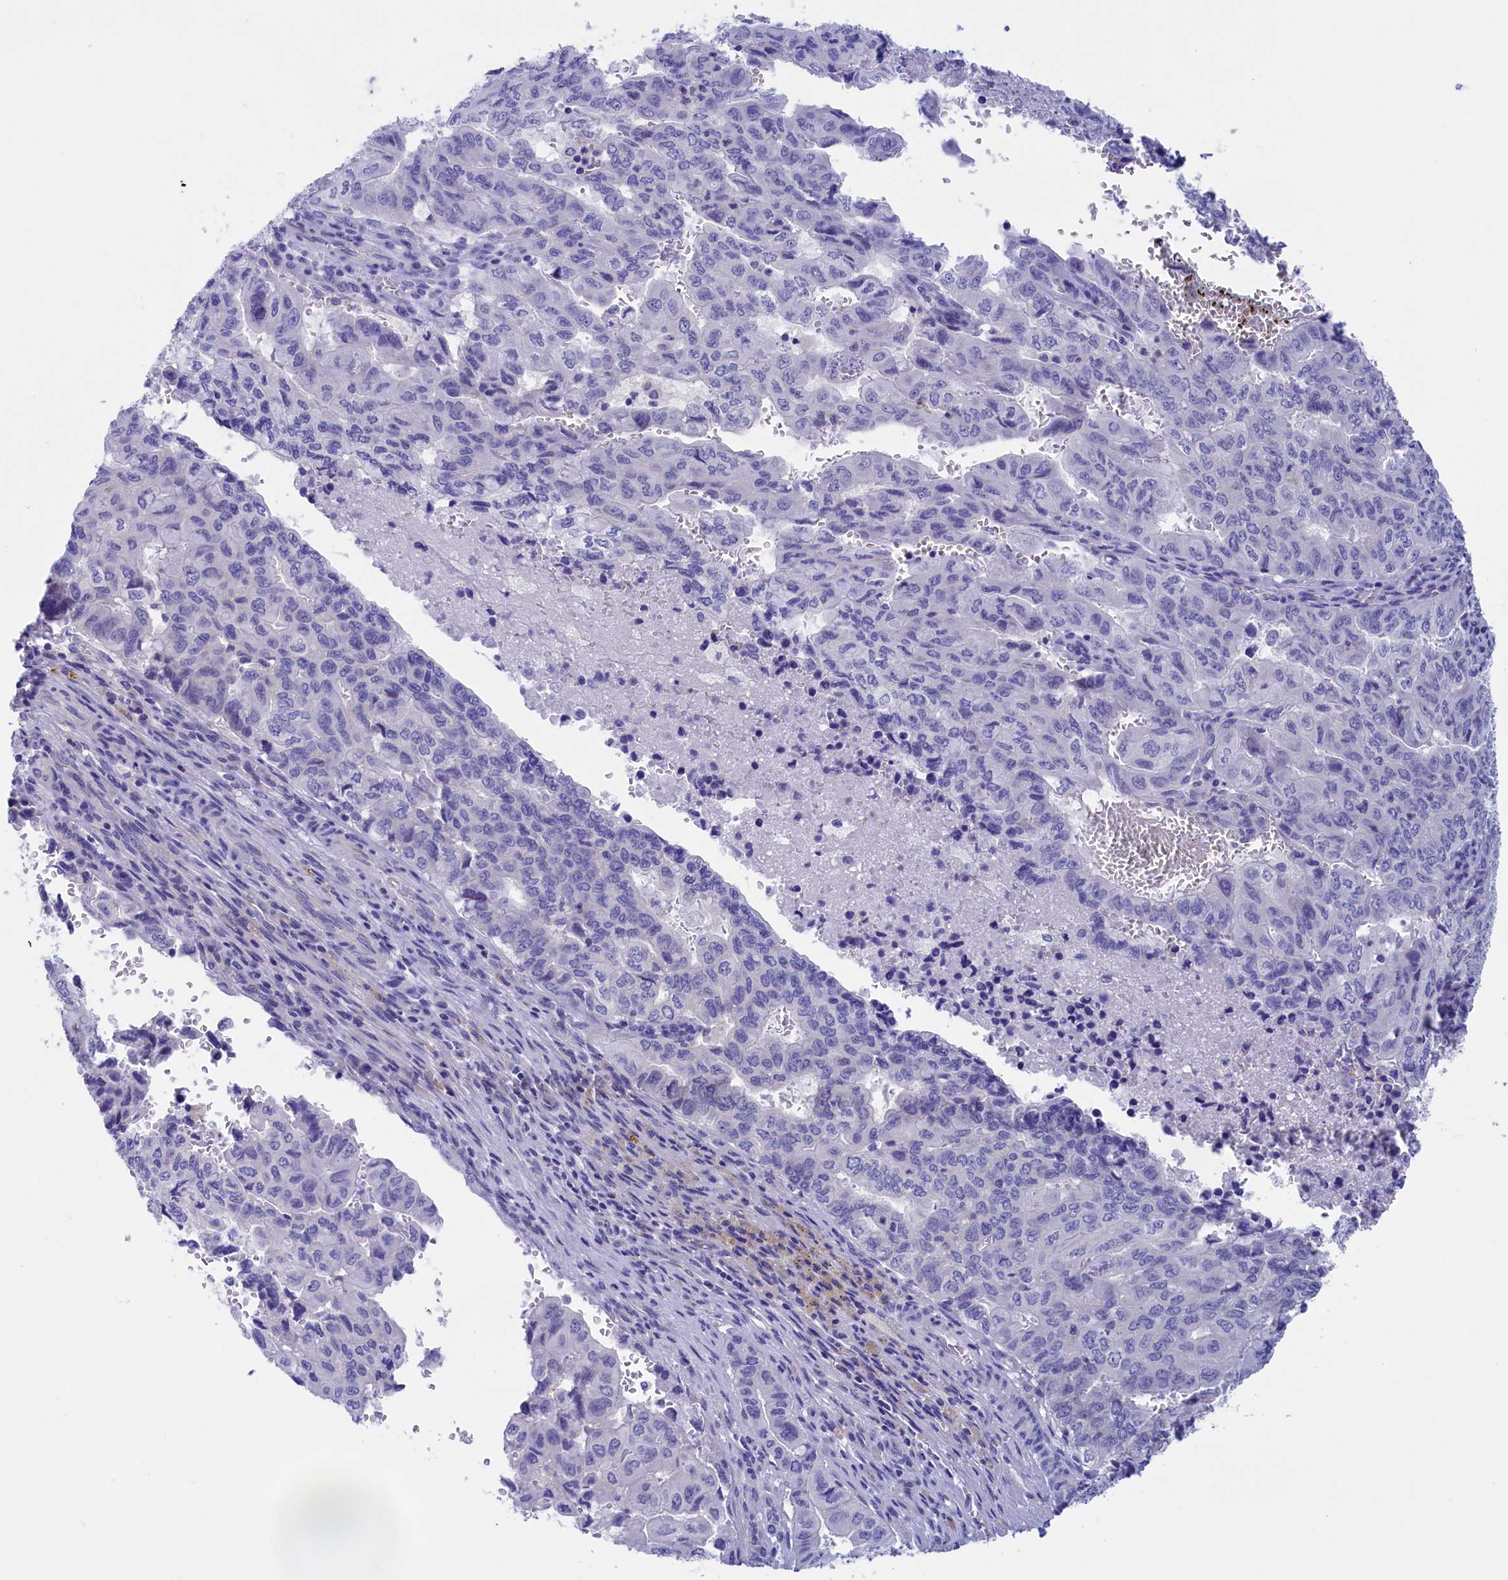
{"staining": {"intensity": "negative", "quantity": "none", "location": "none"}, "tissue": "pancreatic cancer", "cell_type": "Tumor cells", "image_type": "cancer", "snomed": [{"axis": "morphology", "description": "Adenocarcinoma, NOS"}, {"axis": "topography", "description": "Pancreas"}], "caption": "The micrograph exhibits no staining of tumor cells in adenocarcinoma (pancreatic).", "gene": "VPS35L", "patient": {"sex": "male", "age": 51}}